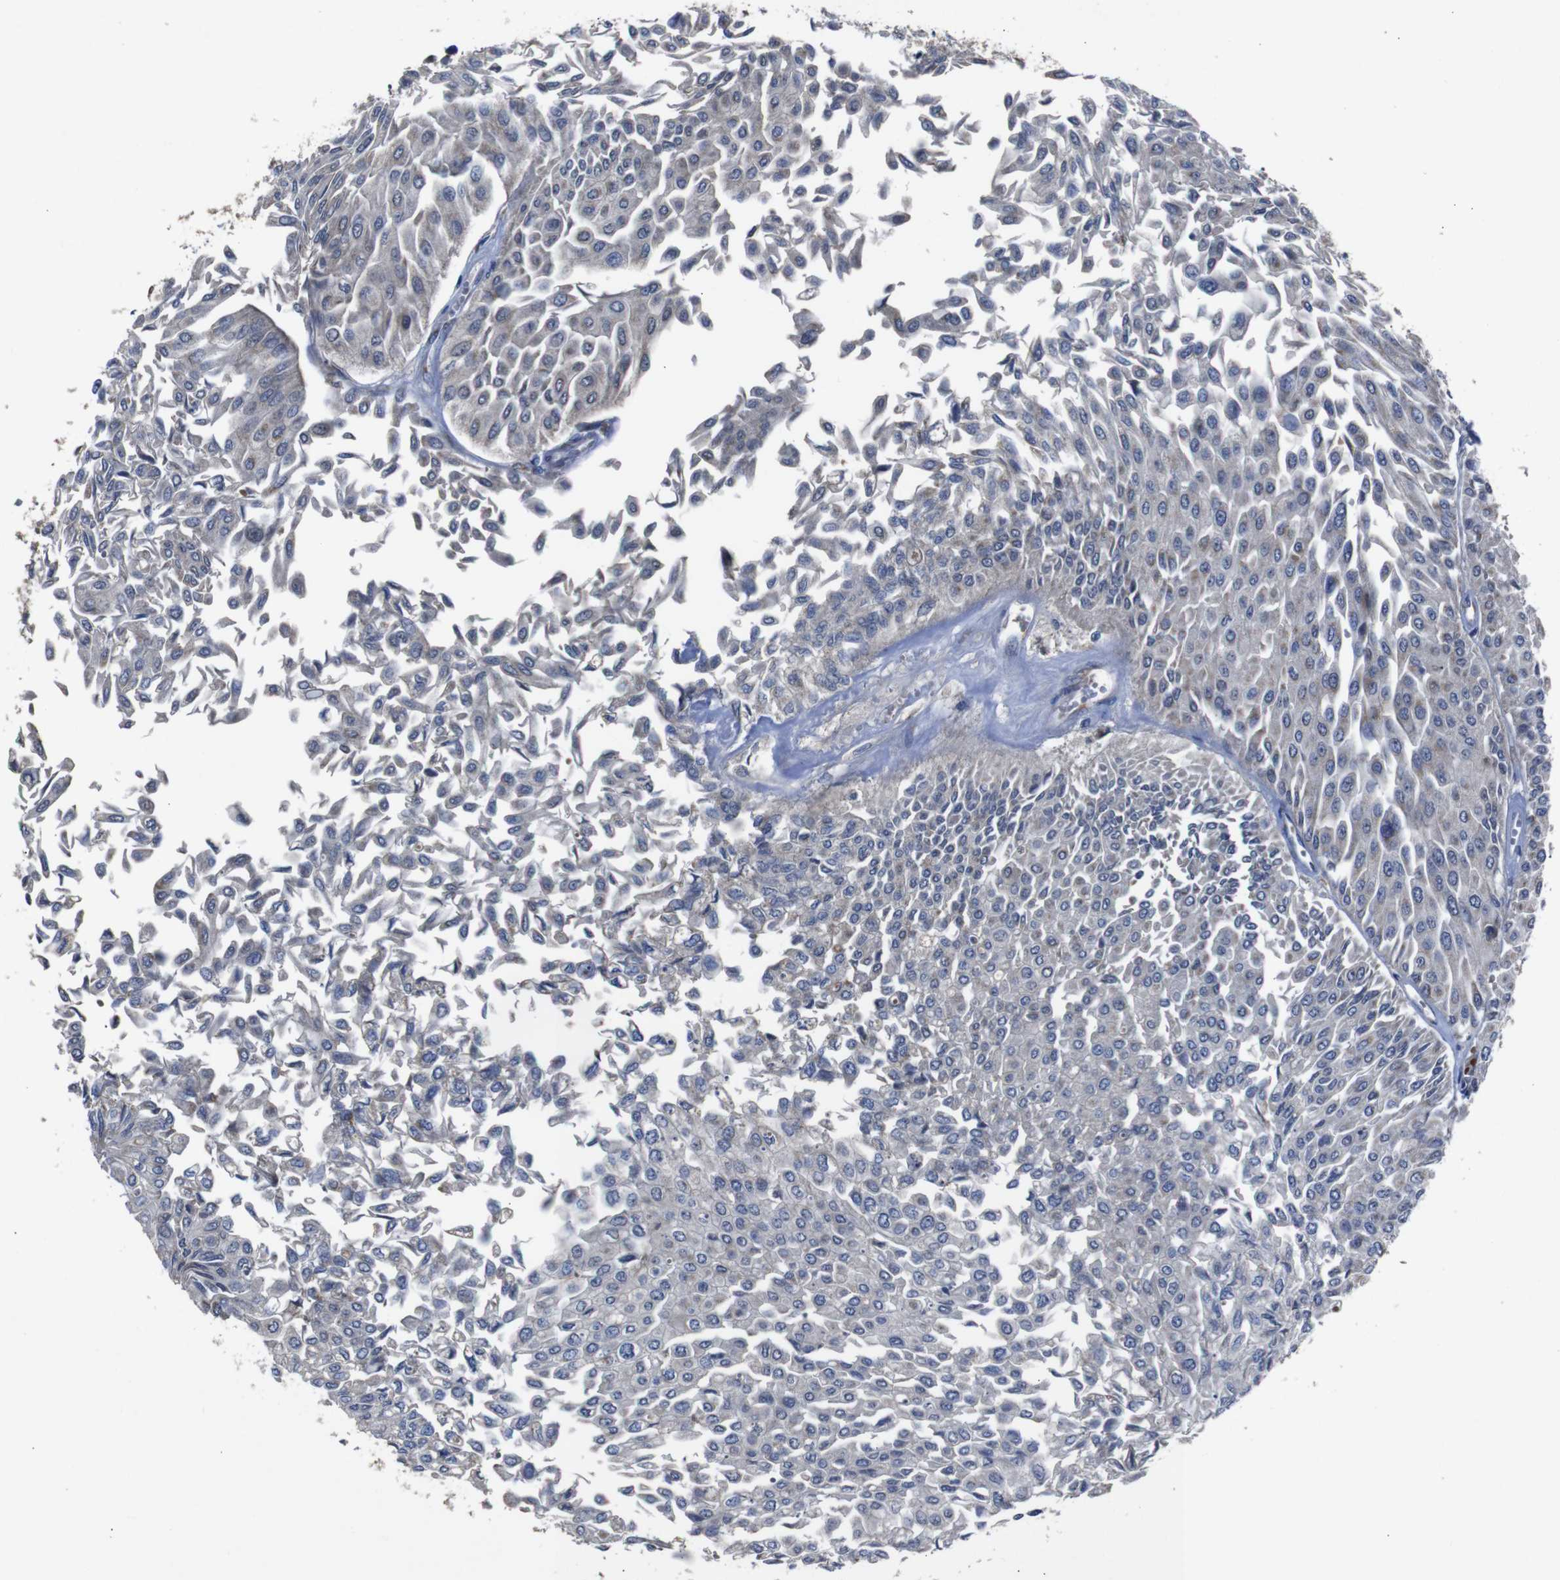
{"staining": {"intensity": "negative", "quantity": "none", "location": "none"}, "tissue": "urothelial cancer", "cell_type": "Tumor cells", "image_type": "cancer", "snomed": [{"axis": "morphology", "description": "Urothelial carcinoma, Low grade"}, {"axis": "topography", "description": "Urinary bladder"}], "caption": "Photomicrograph shows no significant protein staining in tumor cells of urothelial cancer.", "gene": "CHST10", "patient": {"sex": "male", "age": 67}}